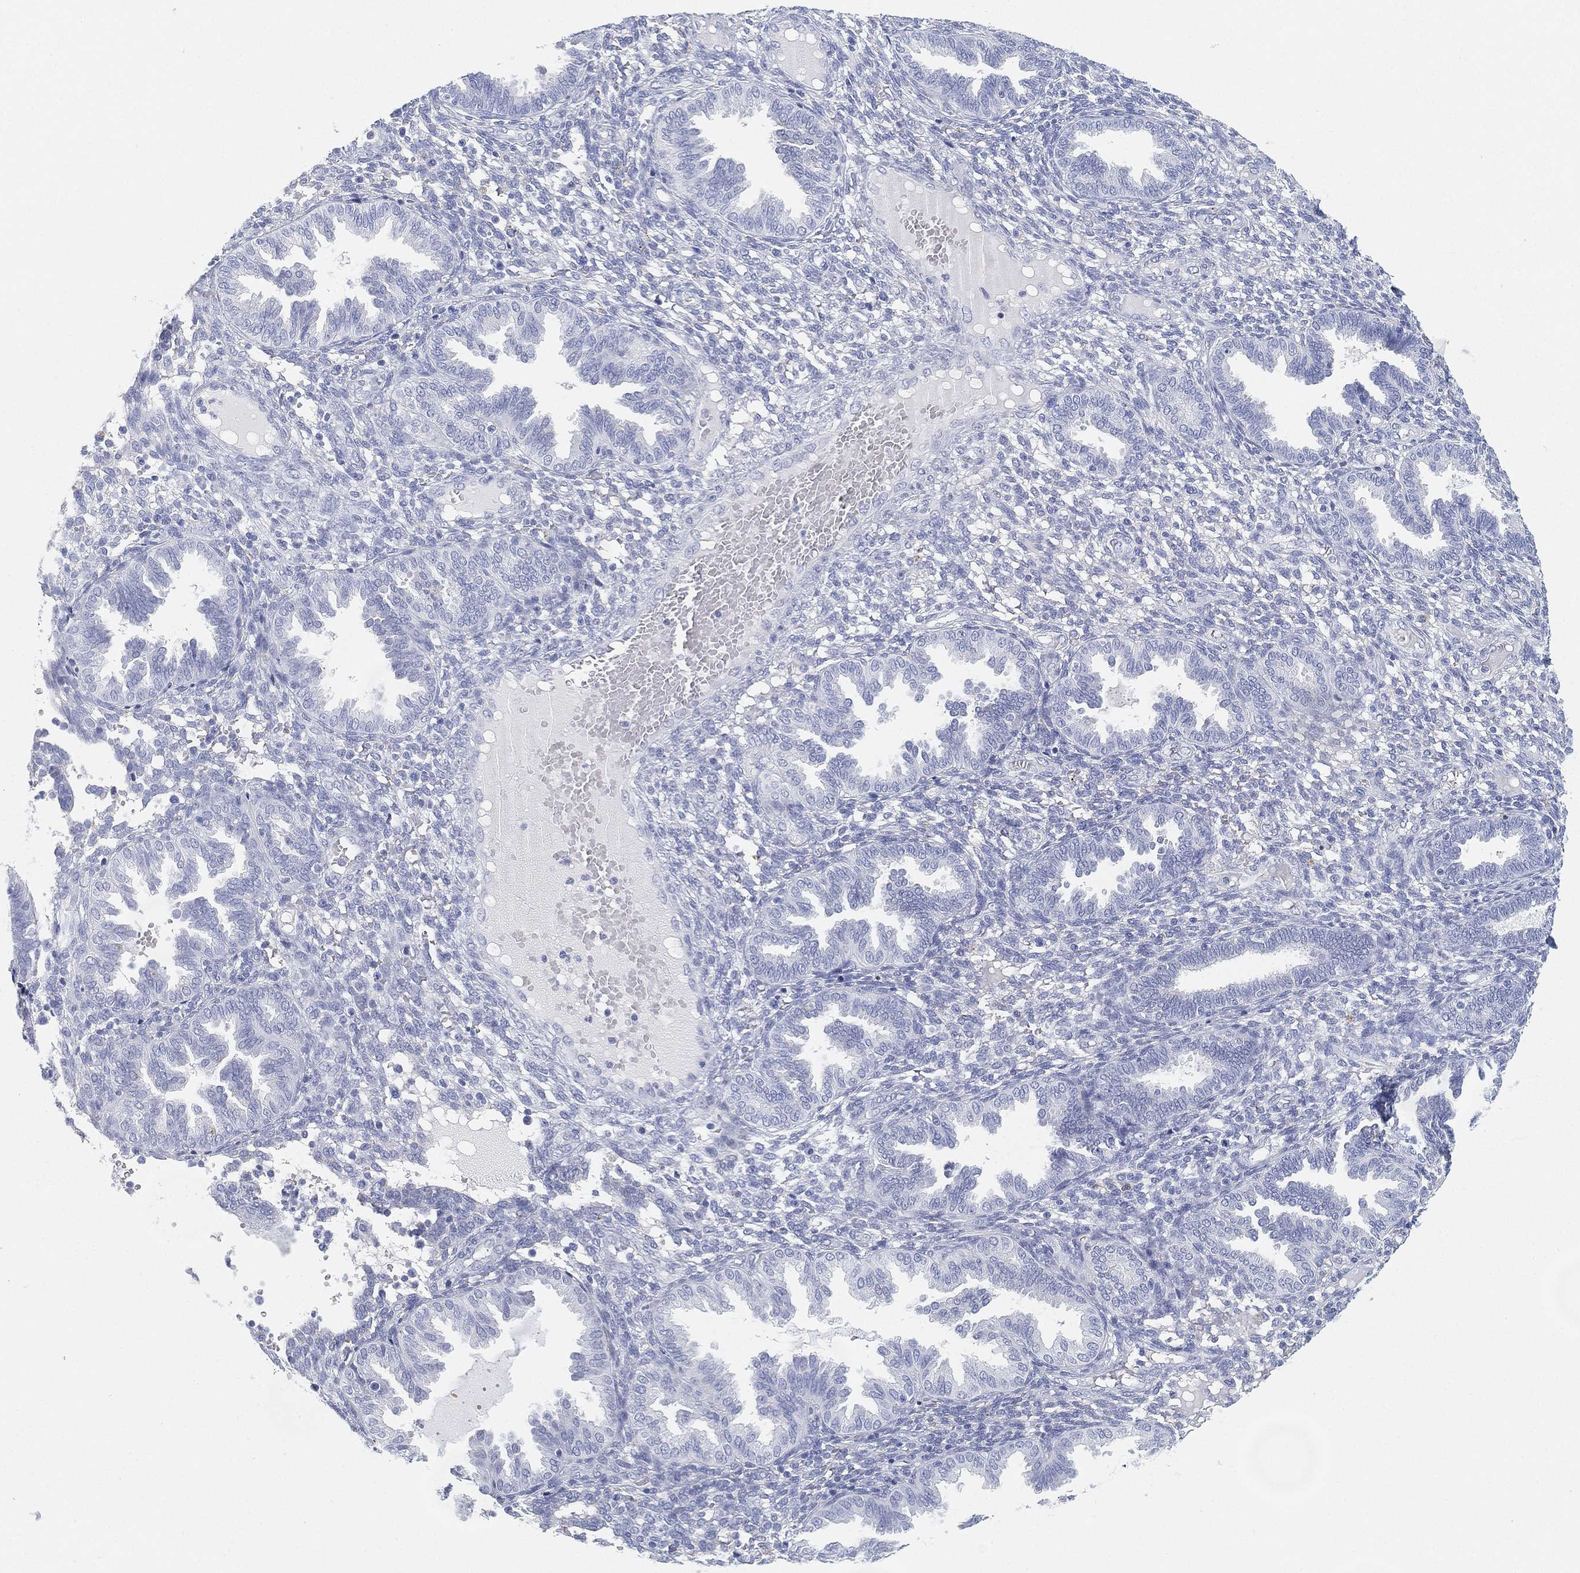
{"staining": {"intensity": "negative", "quantity": "none", "location": "none"}, "tissue": "endometrium", "cell_type": "Cells in endometrial stroma", "image_type": "normal", "snomed": [{"axis": "morphology", "description": "Normal tissue, NOS"}, {"axis": "topography", "description": "Endometrium"}], "caption": "A histopathology image of human endometrium is negative for staining in cells in endometrial stroma. (DAB (3,3'-diaminobenzidine) IHC visualized using brightfield microscopy, high magnification).", "gene": "GPR61", "patient": {"sex": "female", "age": 42}}